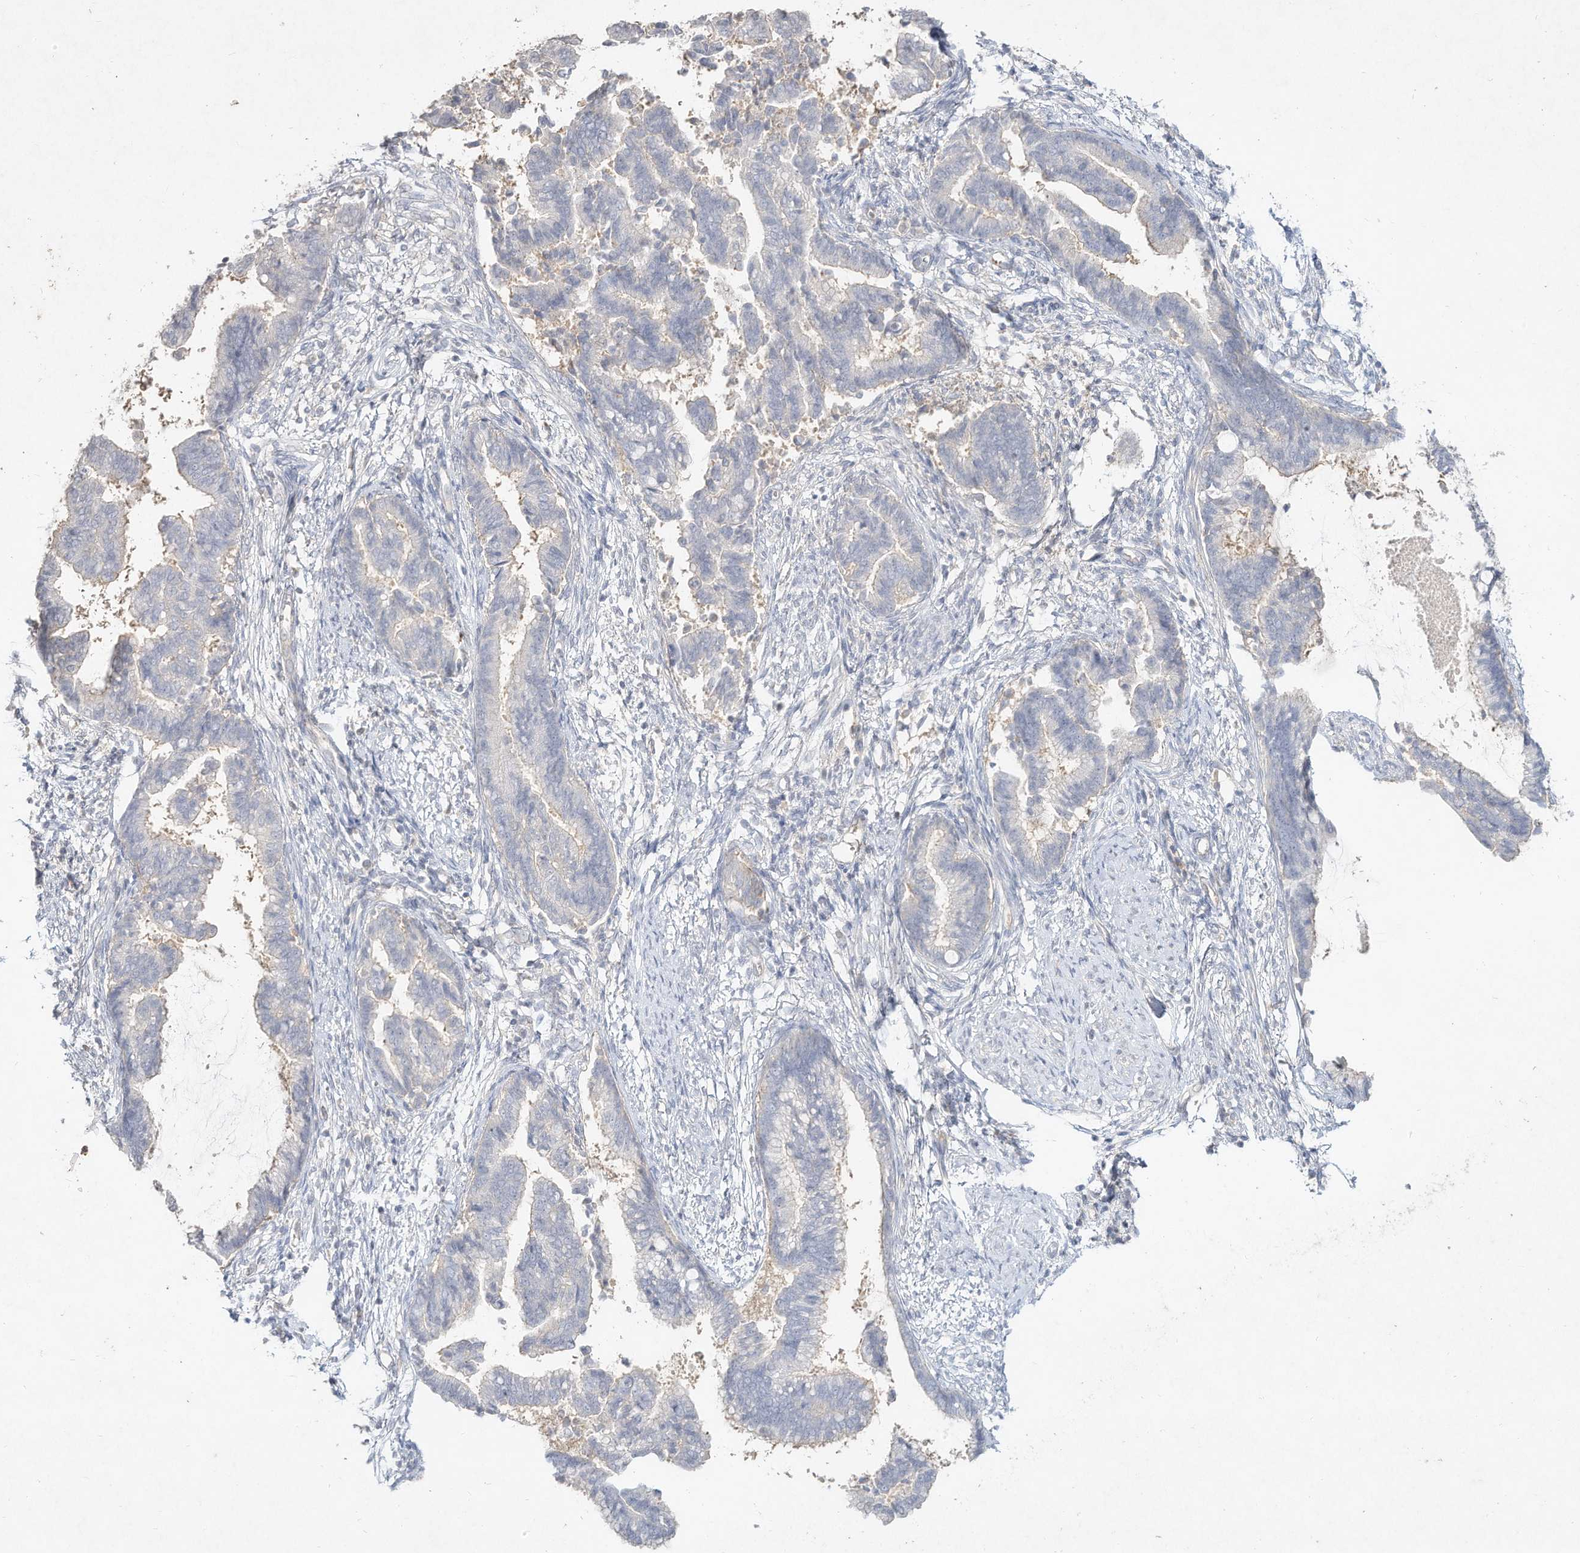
{"staining": {"intensity": "negative", "quantity": "none", "location": "none"}, "tissue": "cervical cancer", "cell_type": "Tumor cells", "image_type": "cancer", "snomed": [{"axis": "morphology", "description": "Adenocarcinoma, NOS"}, {"axis": "topography", "description": "Cervix"}], "caption": "Immunohistochemical staining of adenocarcinoma (cervical) demonstrates no significant positivity in tumor cells.", "gene": "DYNC1I2", "patient": {"sex": "female", "age": 44}}